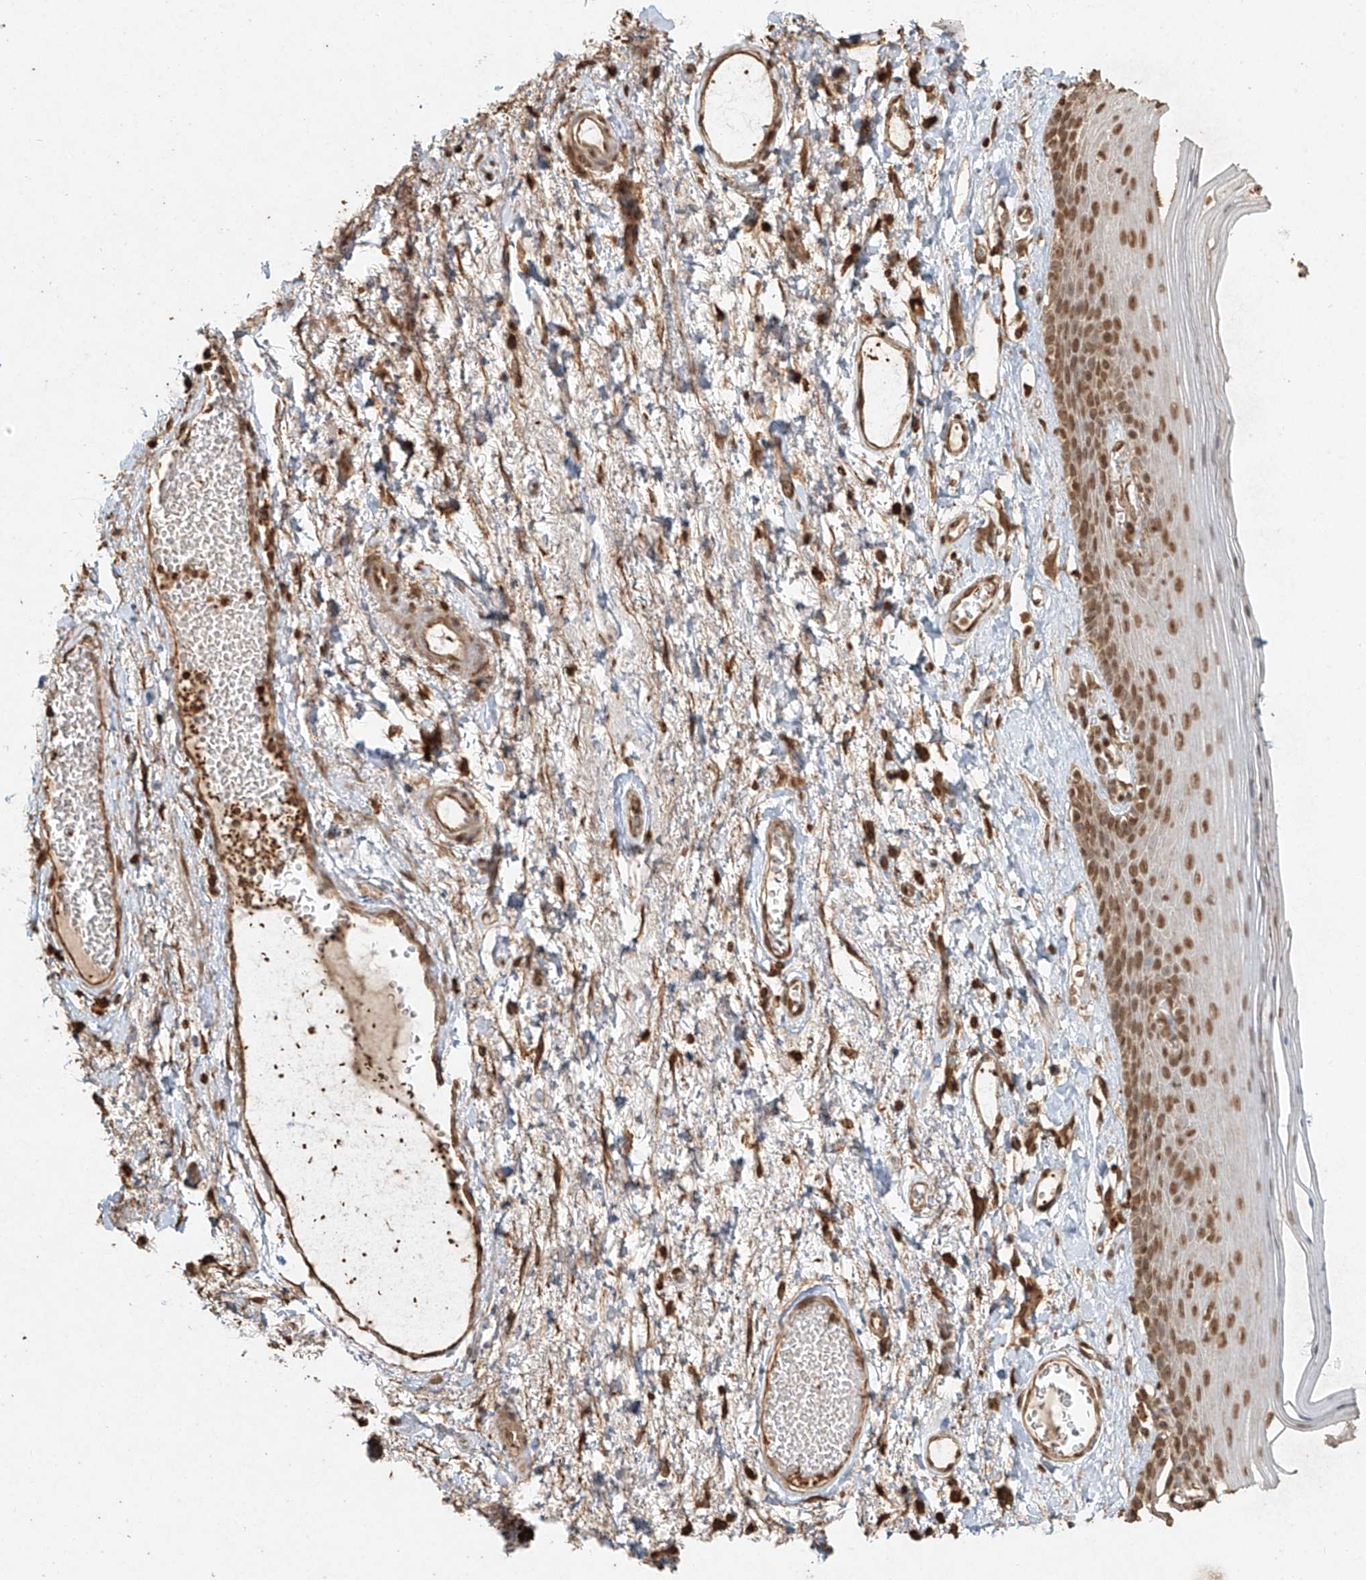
{"staining": {"intensity": "moderate", "quantity": ">75%", "location": "nuclear"}, "tissue": "skin", "cell_type": "Epidermal cells", "image_type": "normal", "snomed": [{"axis": "morphology", "description": "Normal tissue, NOS"}, {"axis": "topography", "description": "Anal"}], "caption": "A brown stain labels moderate nuclear expression of a protein in epidermal cells of benign human skin. Nuclei are stained in blue.", "gene": "TIGAR", "patient": {"sex": "male", "age": 69}}